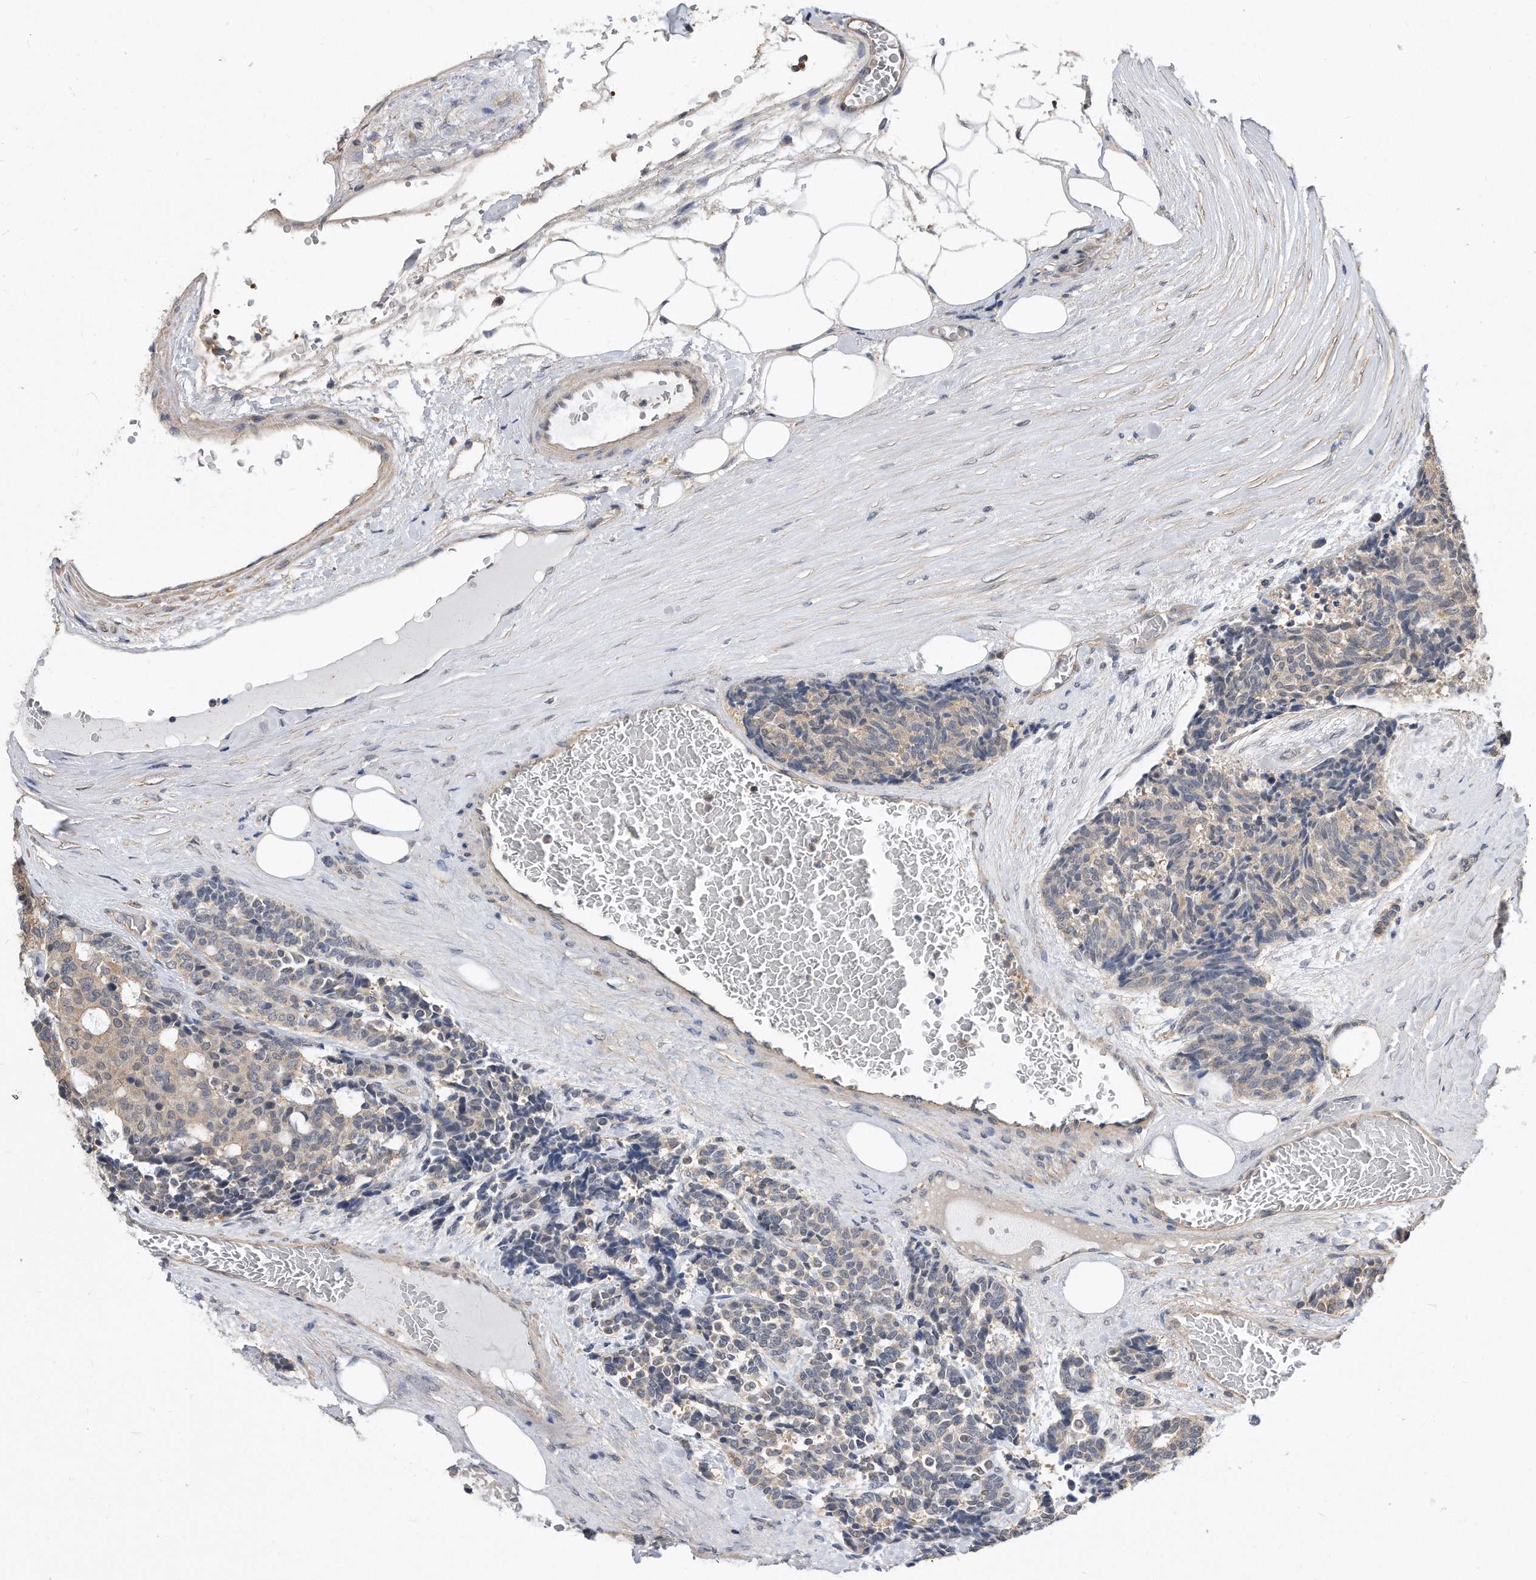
{"staining": {"intensity": "weak", "quantity": "<25%", "location": "cytoplasmic/membranous"}, "tissue": "carcinoid", "cell_type": "Tumor cells", "image_type": "cancer", "snomed": [{"axis": "morphology", "description": "Carcinoid, malignant, NOS"}, {"axis": "topography", "description": "Pancreas"}], "caption": "The micrograph exhibits no significant positivity in tumor cells of malignant carcinoid.", "gene": "TCP1", "patient": {"sex": "female", "age": 54}}